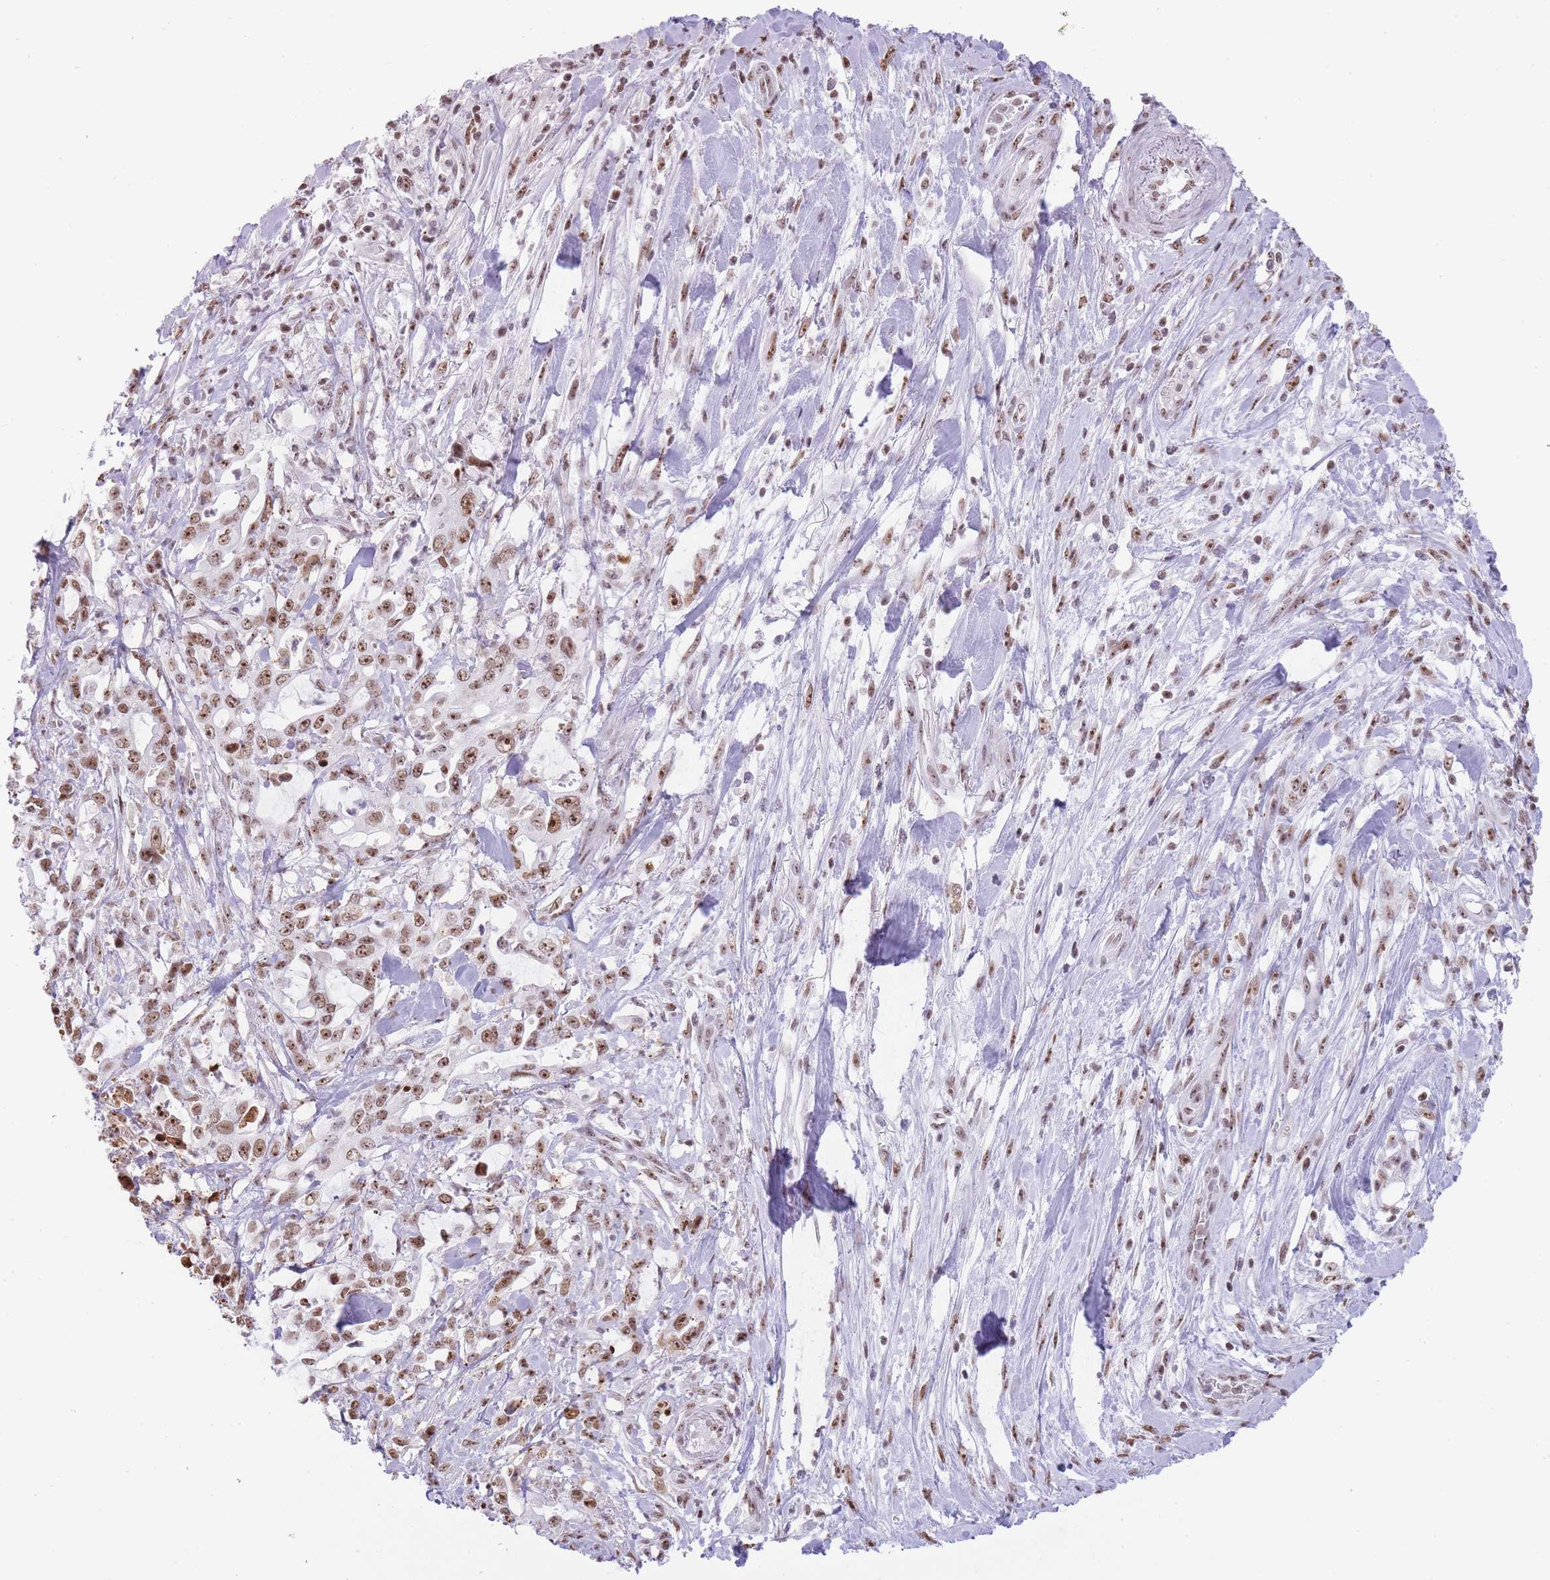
{"staining": {"intensity": "moderate", "quantity": ">75%", "location": "nuclear"}, "tissue": "pancreatic cancer", "cell_type": "Tumor cells", "image_type": "cancer", "snomed": [{"axis": "morphology", "description": "Adenocarcinoma, NOS"}, {"axis": "topography", "description": "Pancreas"}], "caption": "A micrograph of human pancreatic cancer (adenocarcinoma) stained for a protein displays moderate nuclear brown staining in tumor cells. (Stains: DAB in brown, nuclei in blue, Microscopy: brightfield microscopy at high magnification).", "gene": "EVC2", "patient": {"sex": "female", "age": 61}}